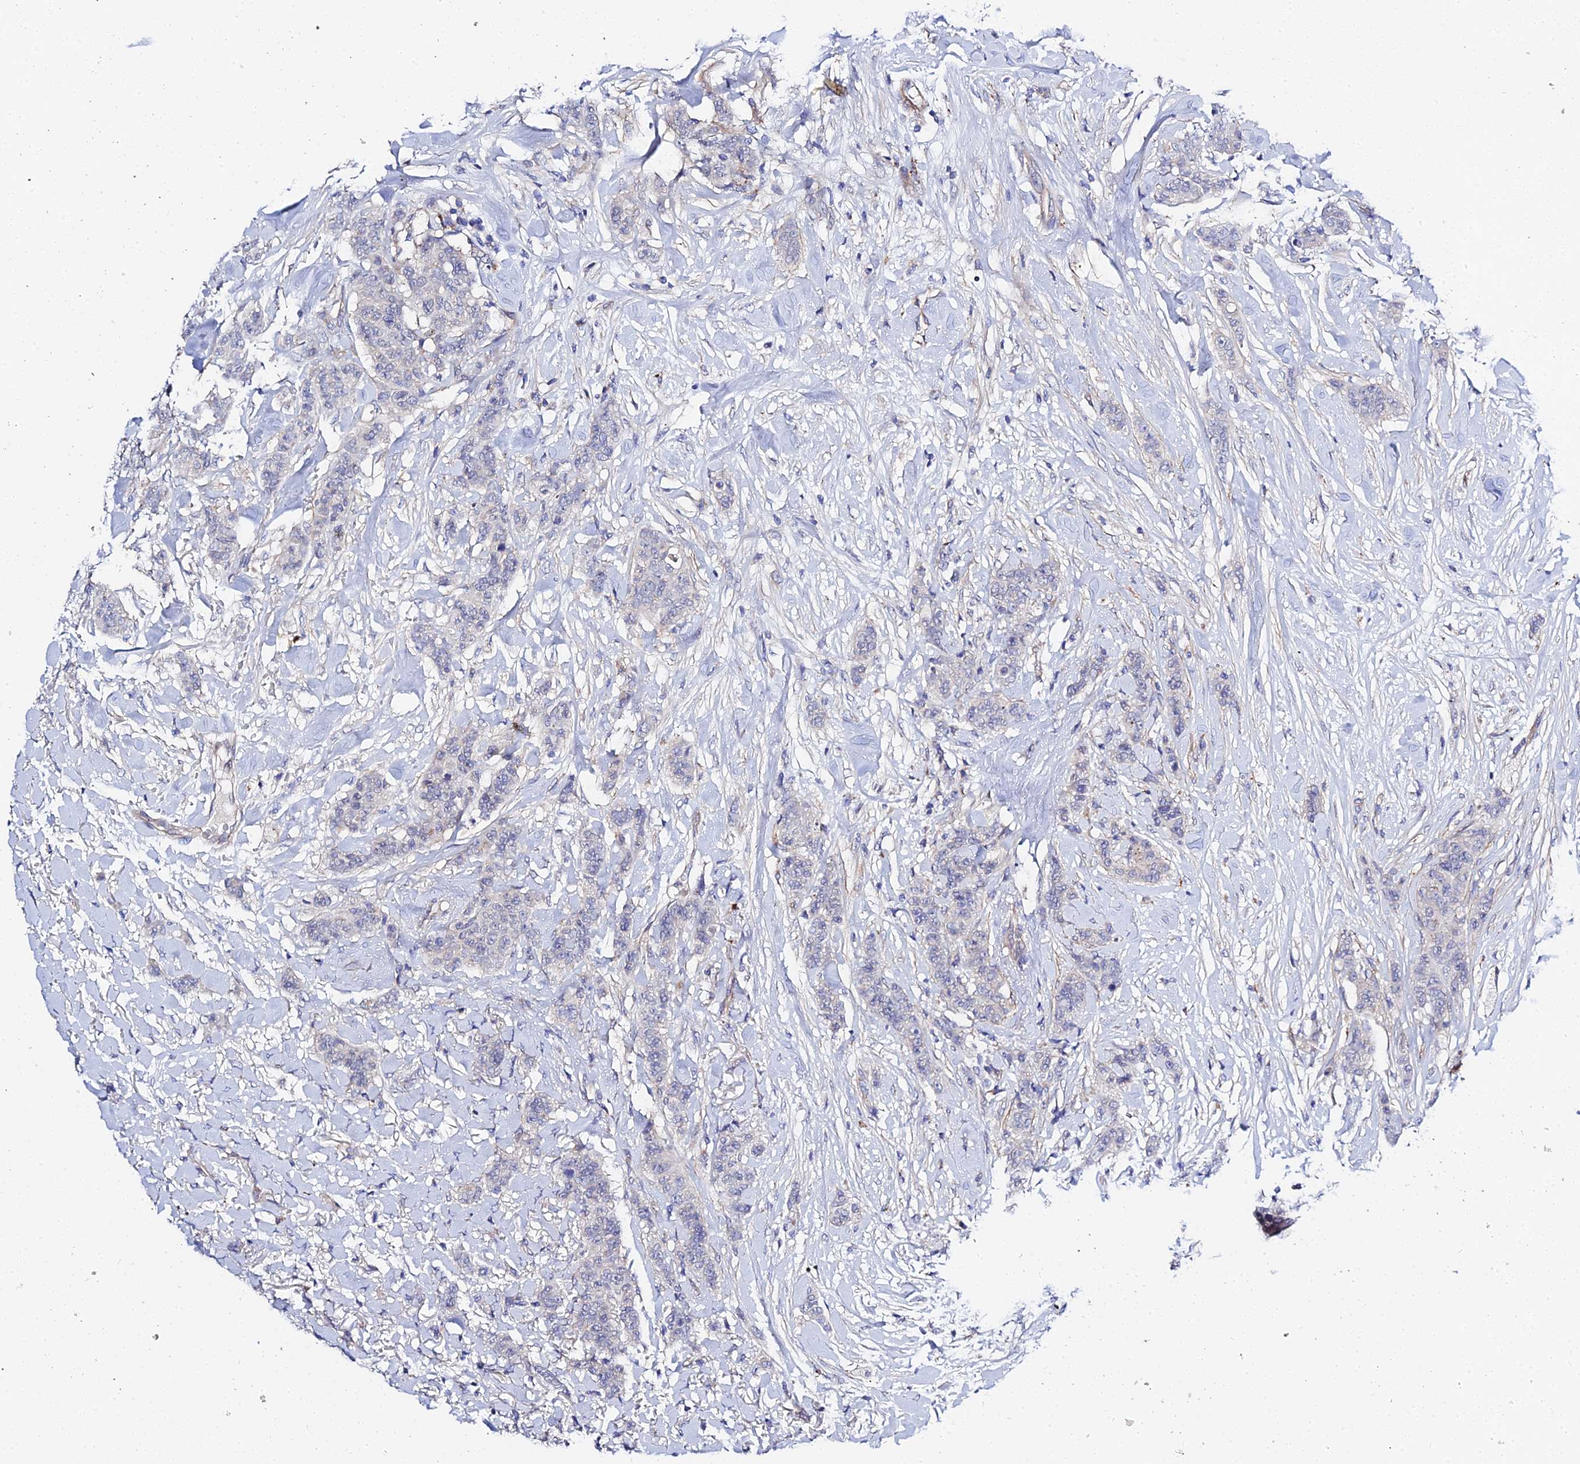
{"staining": {"intensity": "negative", "quantity": "none", "location": "none"}, "tissue": "breast cancer", "cell_type": "Tumor cells", "image_type": "cancer", "snomed": [{"axis": "morphology", "description": "Duct carcinoma"}, {"axis": "topography", "description": "Breast"}], "caption": "This is an immunohistochemistry histopathology image of breast cancer. There is no staining in tumor cells.", "gene": "APOBEC3H", "patient": {"sex": "female", "age": 40}}